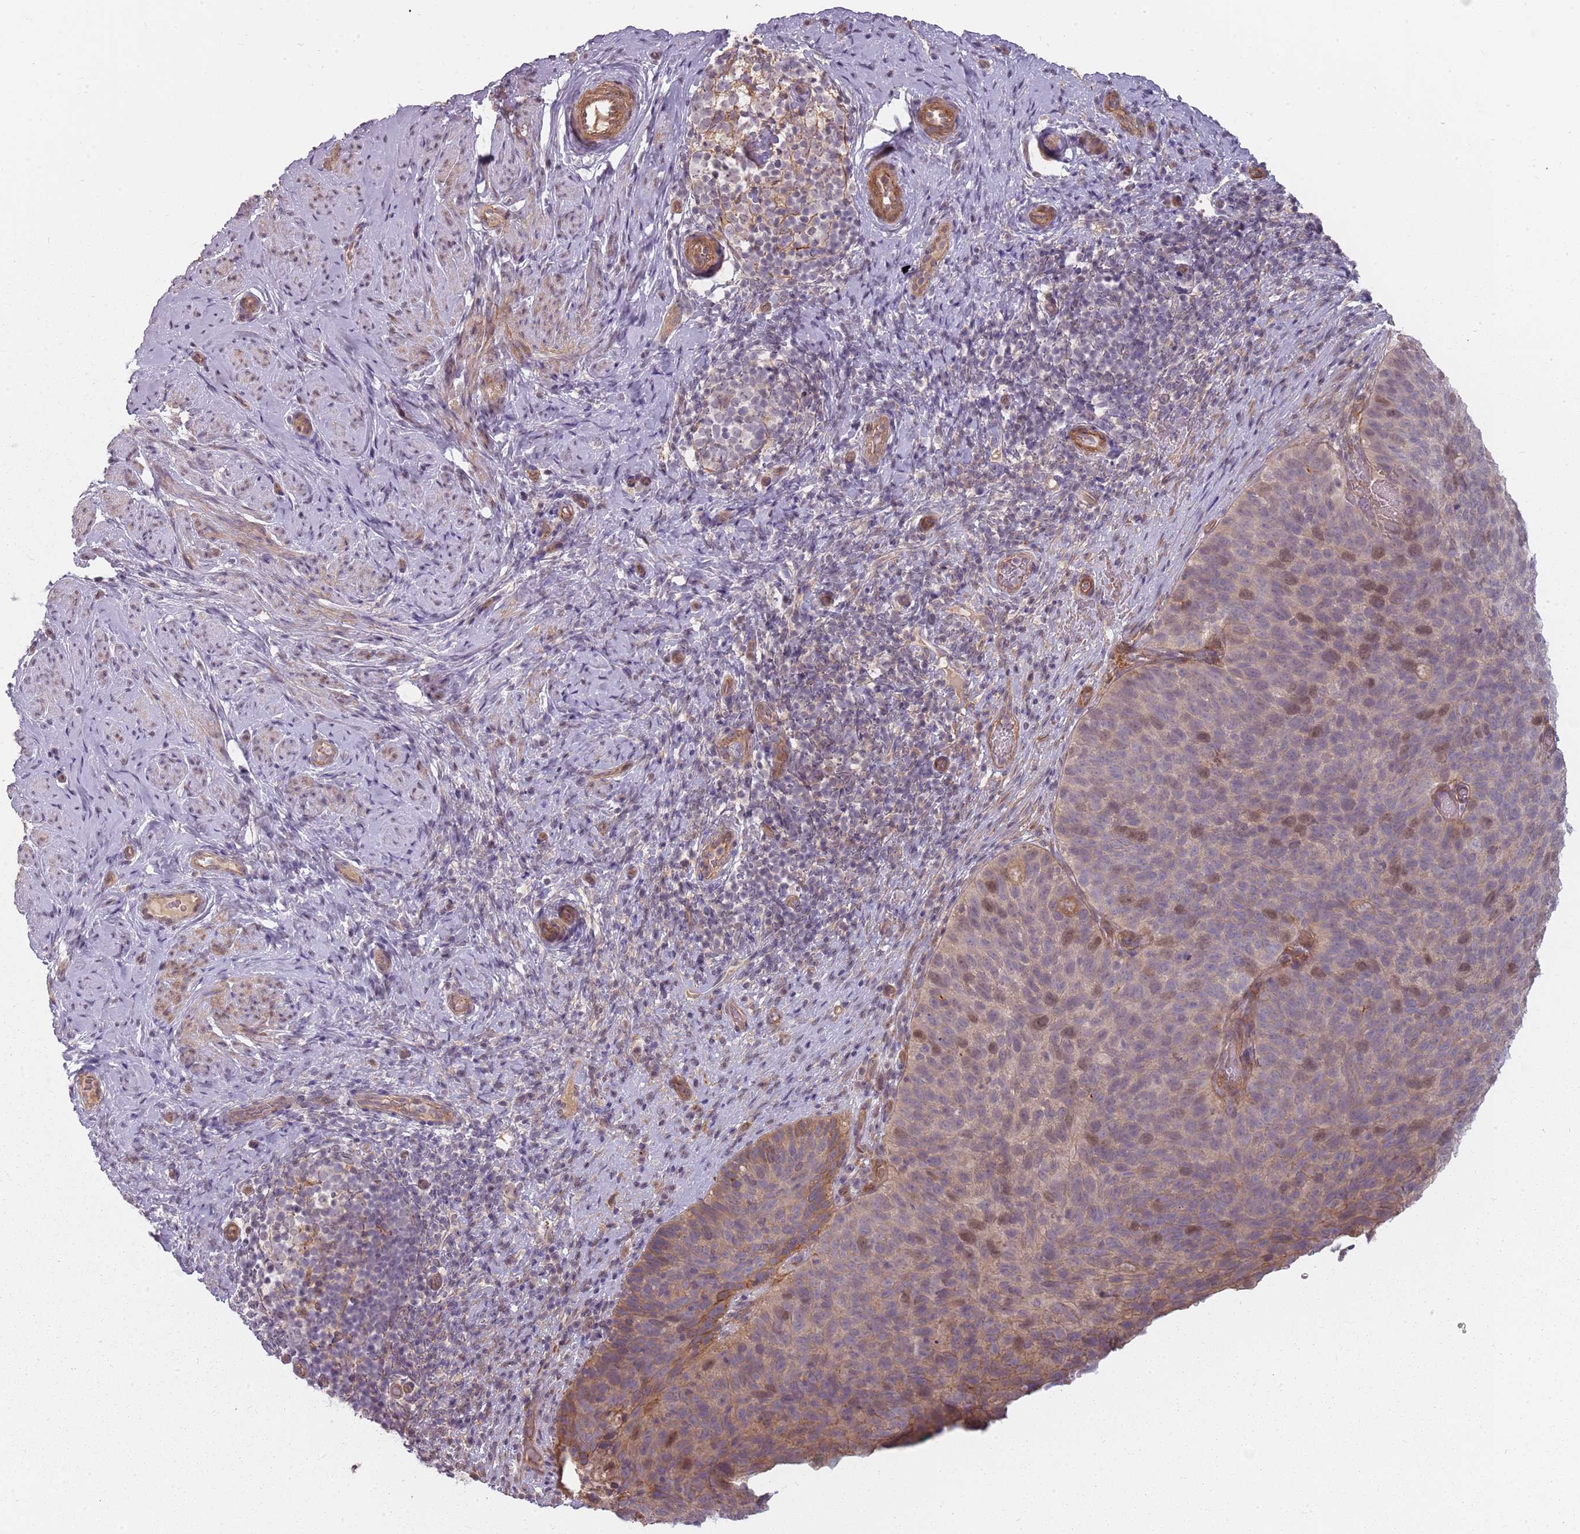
{"staining": {"intensity": "weak", "quantity": "<25%", "location": "cytoplasmic/membranous,nuclear"}, "tissue": "cervical cancer", "cell_type": "Tumor cells", "image_type": "cancer", "snomed": [{"axis": "morphology", "description": "Squamous cell carcinoma, NOS"}, {"axis": "topography", "description": "Cervix"}], "caption": "Immunohistochemical staining of human cervical cancer displays no significant positivity in tumor cells.", "gene": "PPP1R14C", "patient": {"sex": "female", "age": 80}}